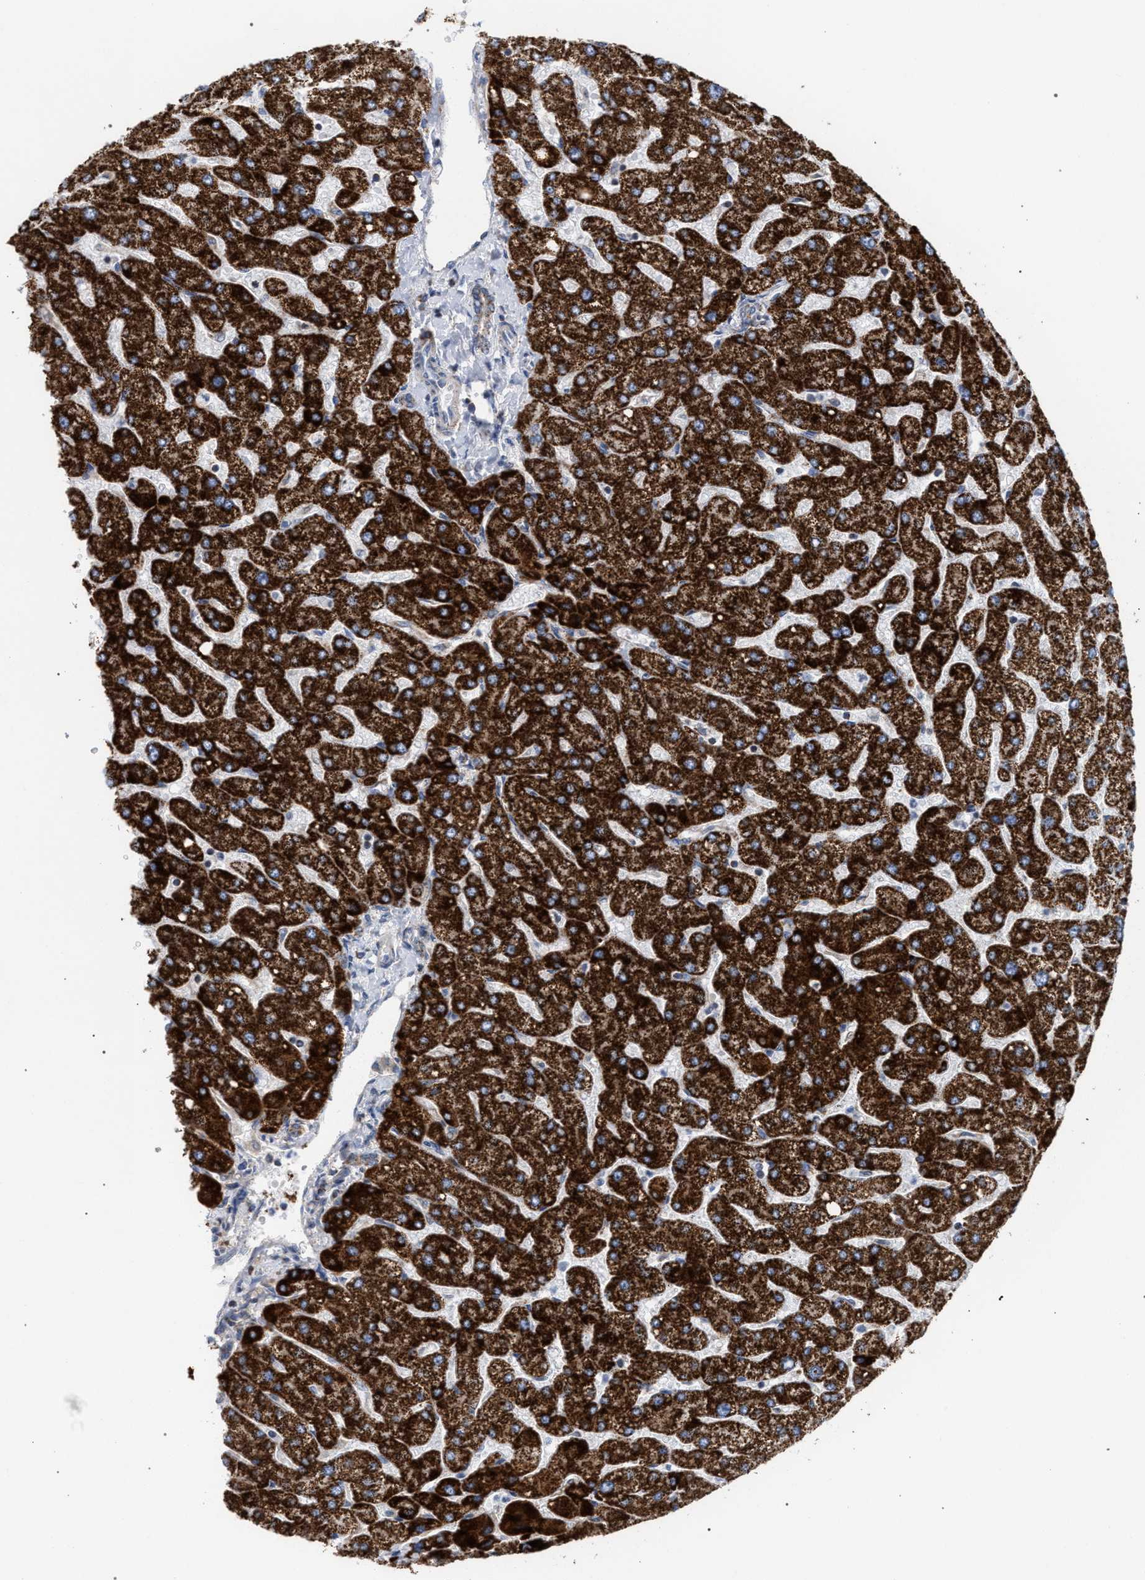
{"staining": {"intensity": "weak", "quantity": "<25%", "location": "cytoplasmic/membranous"}, "tissue": "liver", "cell_type": "Cholangiocytes", "image_type": "normal", "snomed": [{"axis": "morphology", "description": "Normal tissue, NOS"}, {"axis": "topography", "description": "Liver"}], "caption": "Immunohistochemistry histopathology image of unremarkable liver: liver stained with DAB (3,3'-diaminobenzidine) reveals no significant protein expression in cholangiocytes.", "gene": "ECI2", "patient": {"sex": "male", "age": 55}}